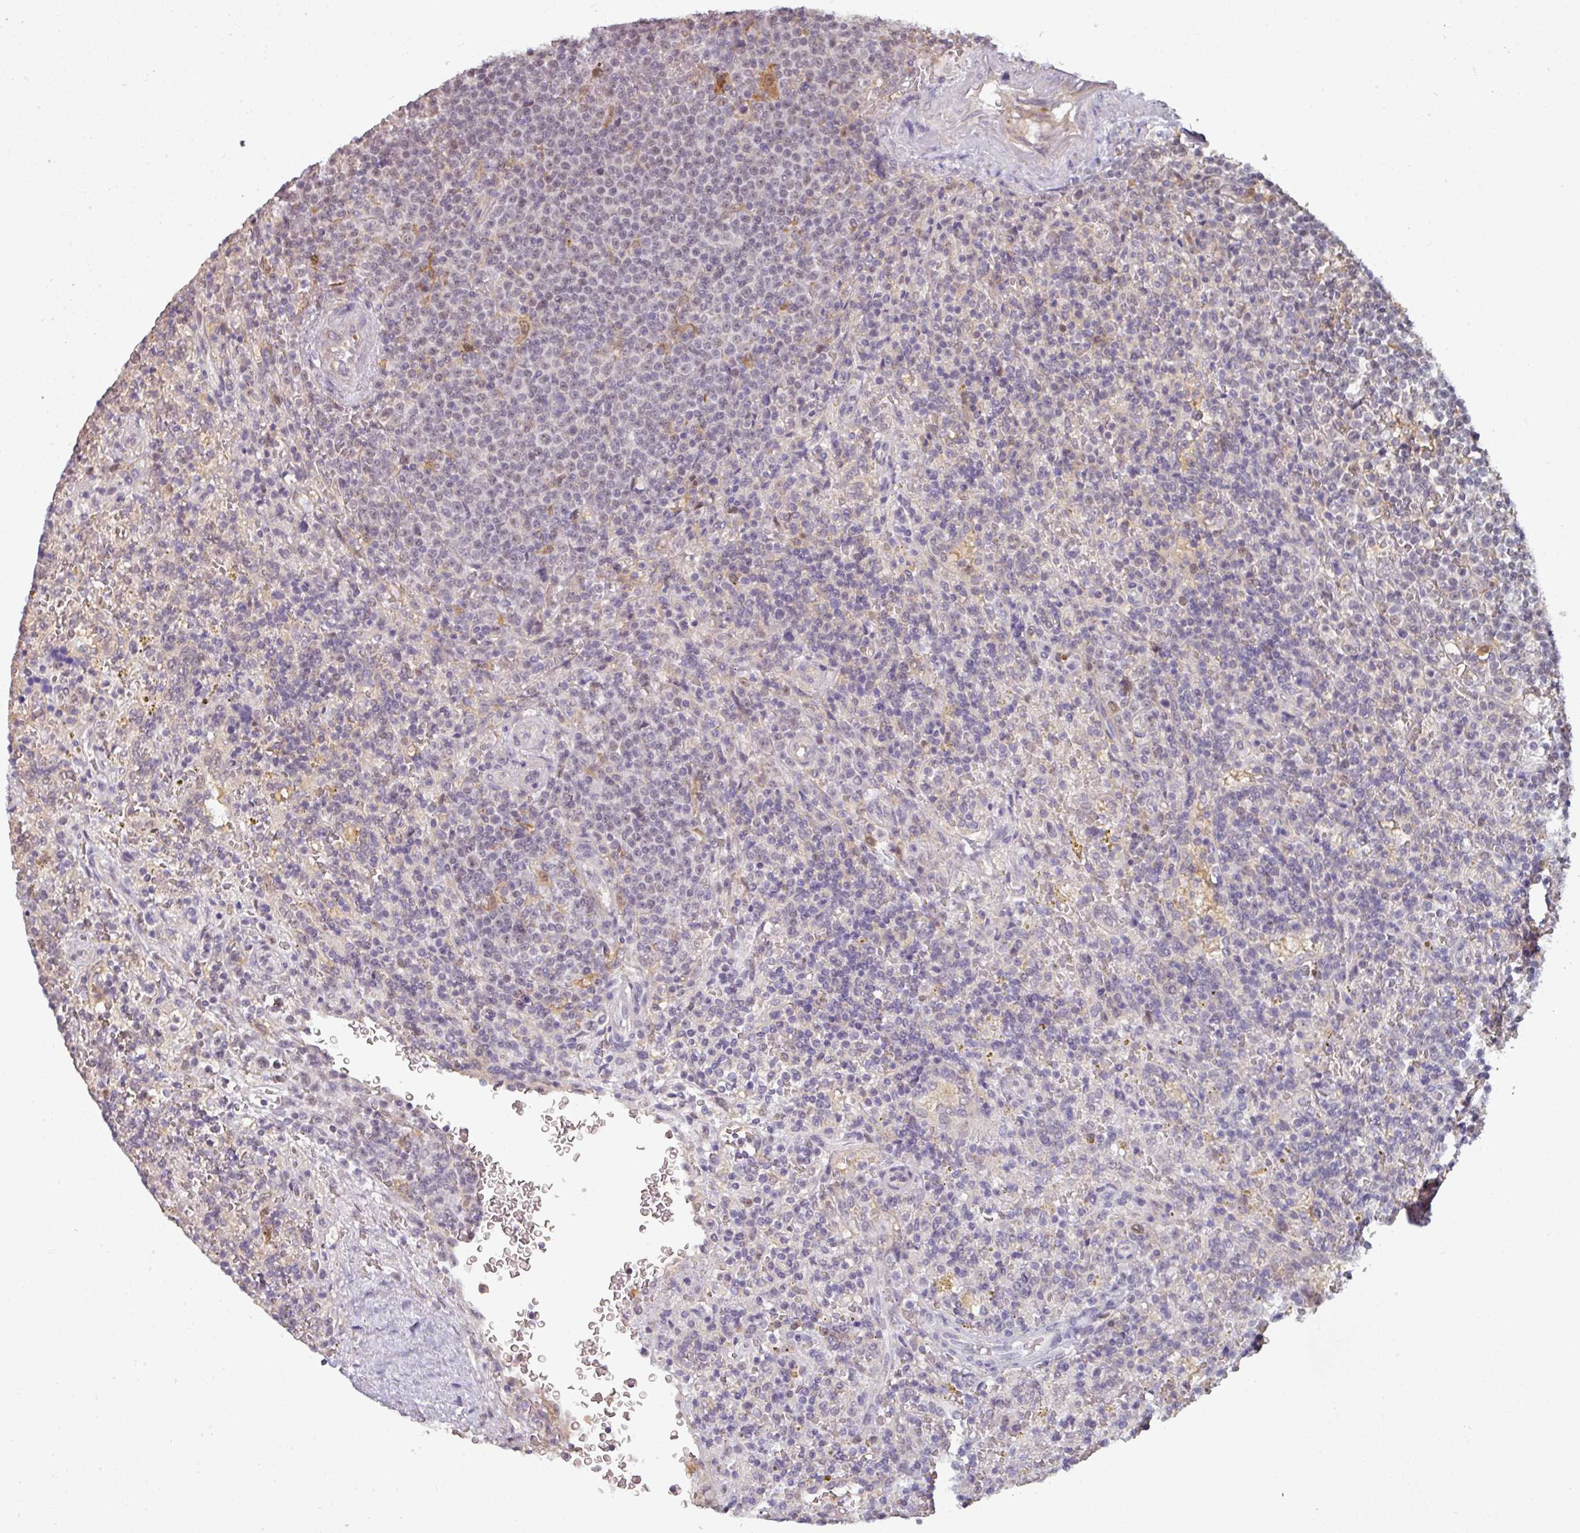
{"staining": {"intensity": "negative", "quantity": "none", "location": "none"}, "tissue": "lymphoma", "cell_type": "Tumor cells", "image_type": "cancer", "snomed": [{"axis": "morphology", "description": "Malignant lymphoma, non-Hodgkin's type, Low grade"}, {"axis": "topography", "description": "Spleen"}], "caption": "Human low-grade malignant lymphoma, non-Hodgkin's type stained for a protein using IHC displays no positivity in tumor cells.", "gene": "GTF2H3", "patient": {"sex": "male", "age": 67}}